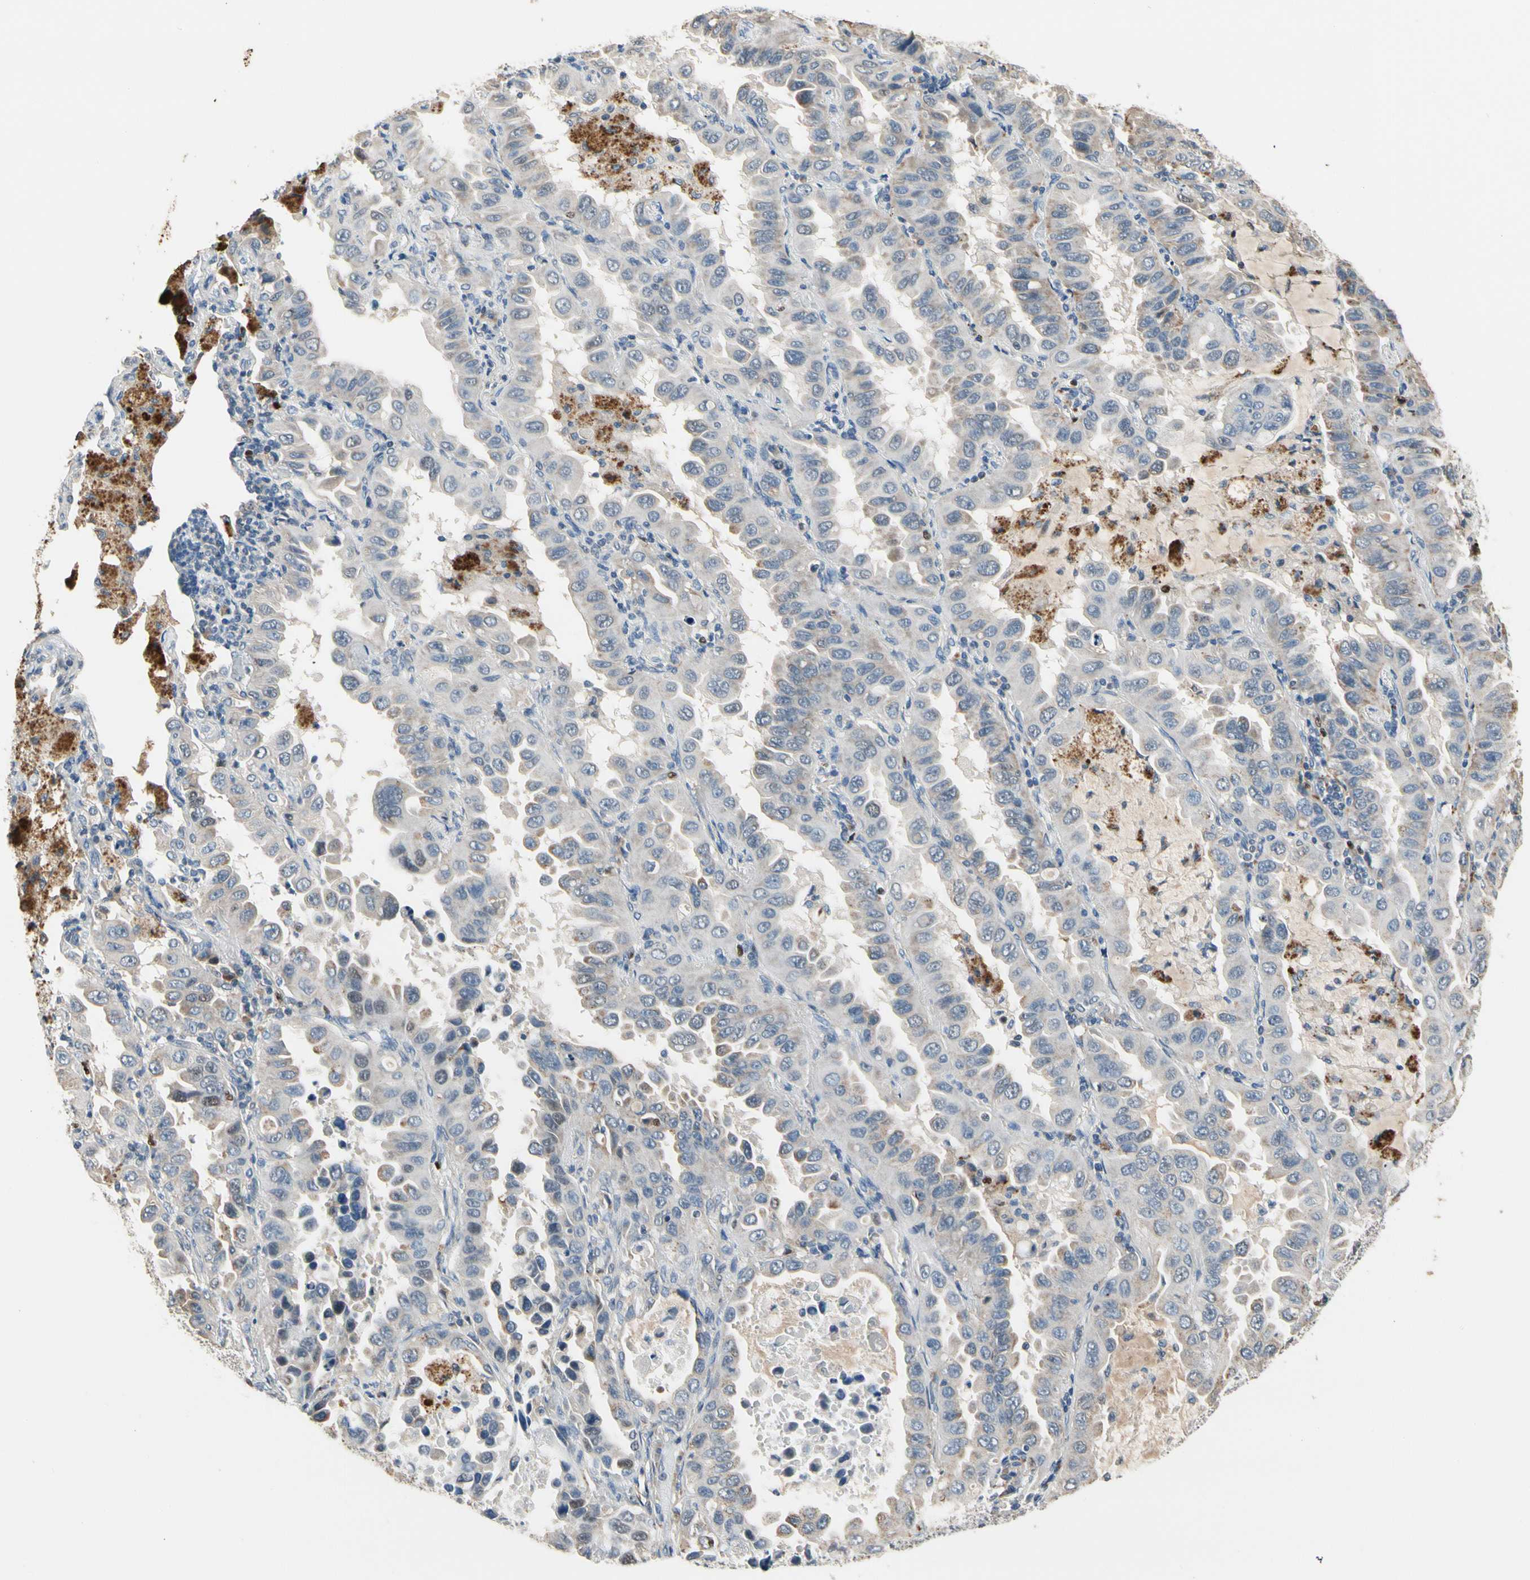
{"staining": {"intensity": "negative", "quantity": "none", "location": "none"}, "tissue": "lung cancer", "cell_type": "Tumor cells", "image_type": "cancer", "snomed": [{"axis": "morphology", "description": "Adenocarcinoma, NOS"}, {"axis": "topography", "description": "Lung"}], "caption": "The immunohistochemistry (IHC) image has no significant positivity in tumor cells of adenocarcinoma (lung) tissue.", "gene": "ZKSCAN4", "patient": {"sex": "male", "age": 64}}